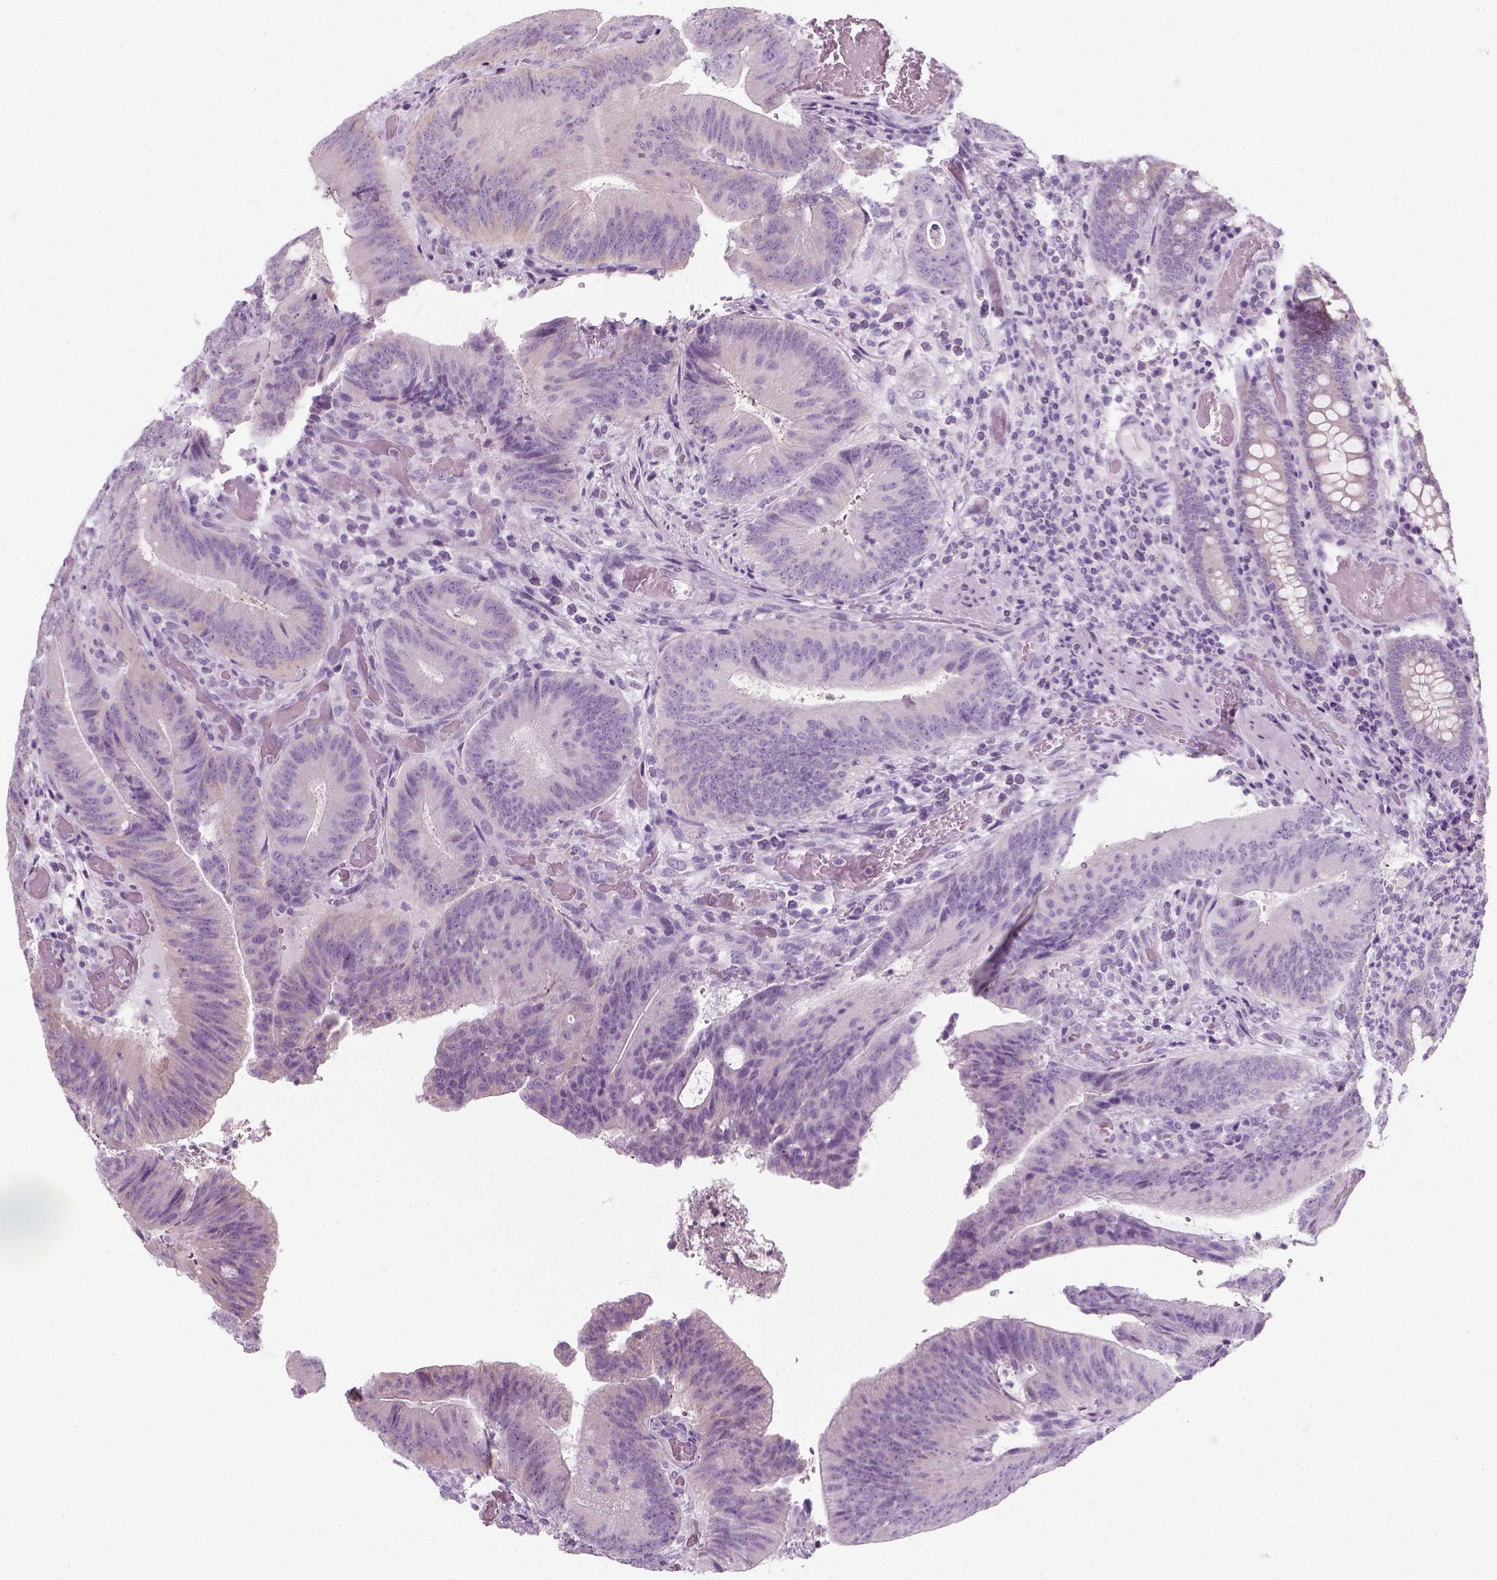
{"staining": {"intensity": "negative", "quantity": "none", "location": "none"}, "tissue": "colorectal cancer", "cell_type": "Tumor cells", "image_type": "cancer", "snomed": [{"axis": "morphology", "description": "Adenocarcinoma, NOS"}, {"axis": "topography", "description": "Colon"}], "caption": "Immunohistochemistry histopathology image of neoplastic tissue: human colorectal cancer stained with DAB (3,3'-diaminobenzidine) exhibits no significant protein staining in tumor cells.", "gene": "SLC12A5", "patient": {"sex": "female", "age": 43}}